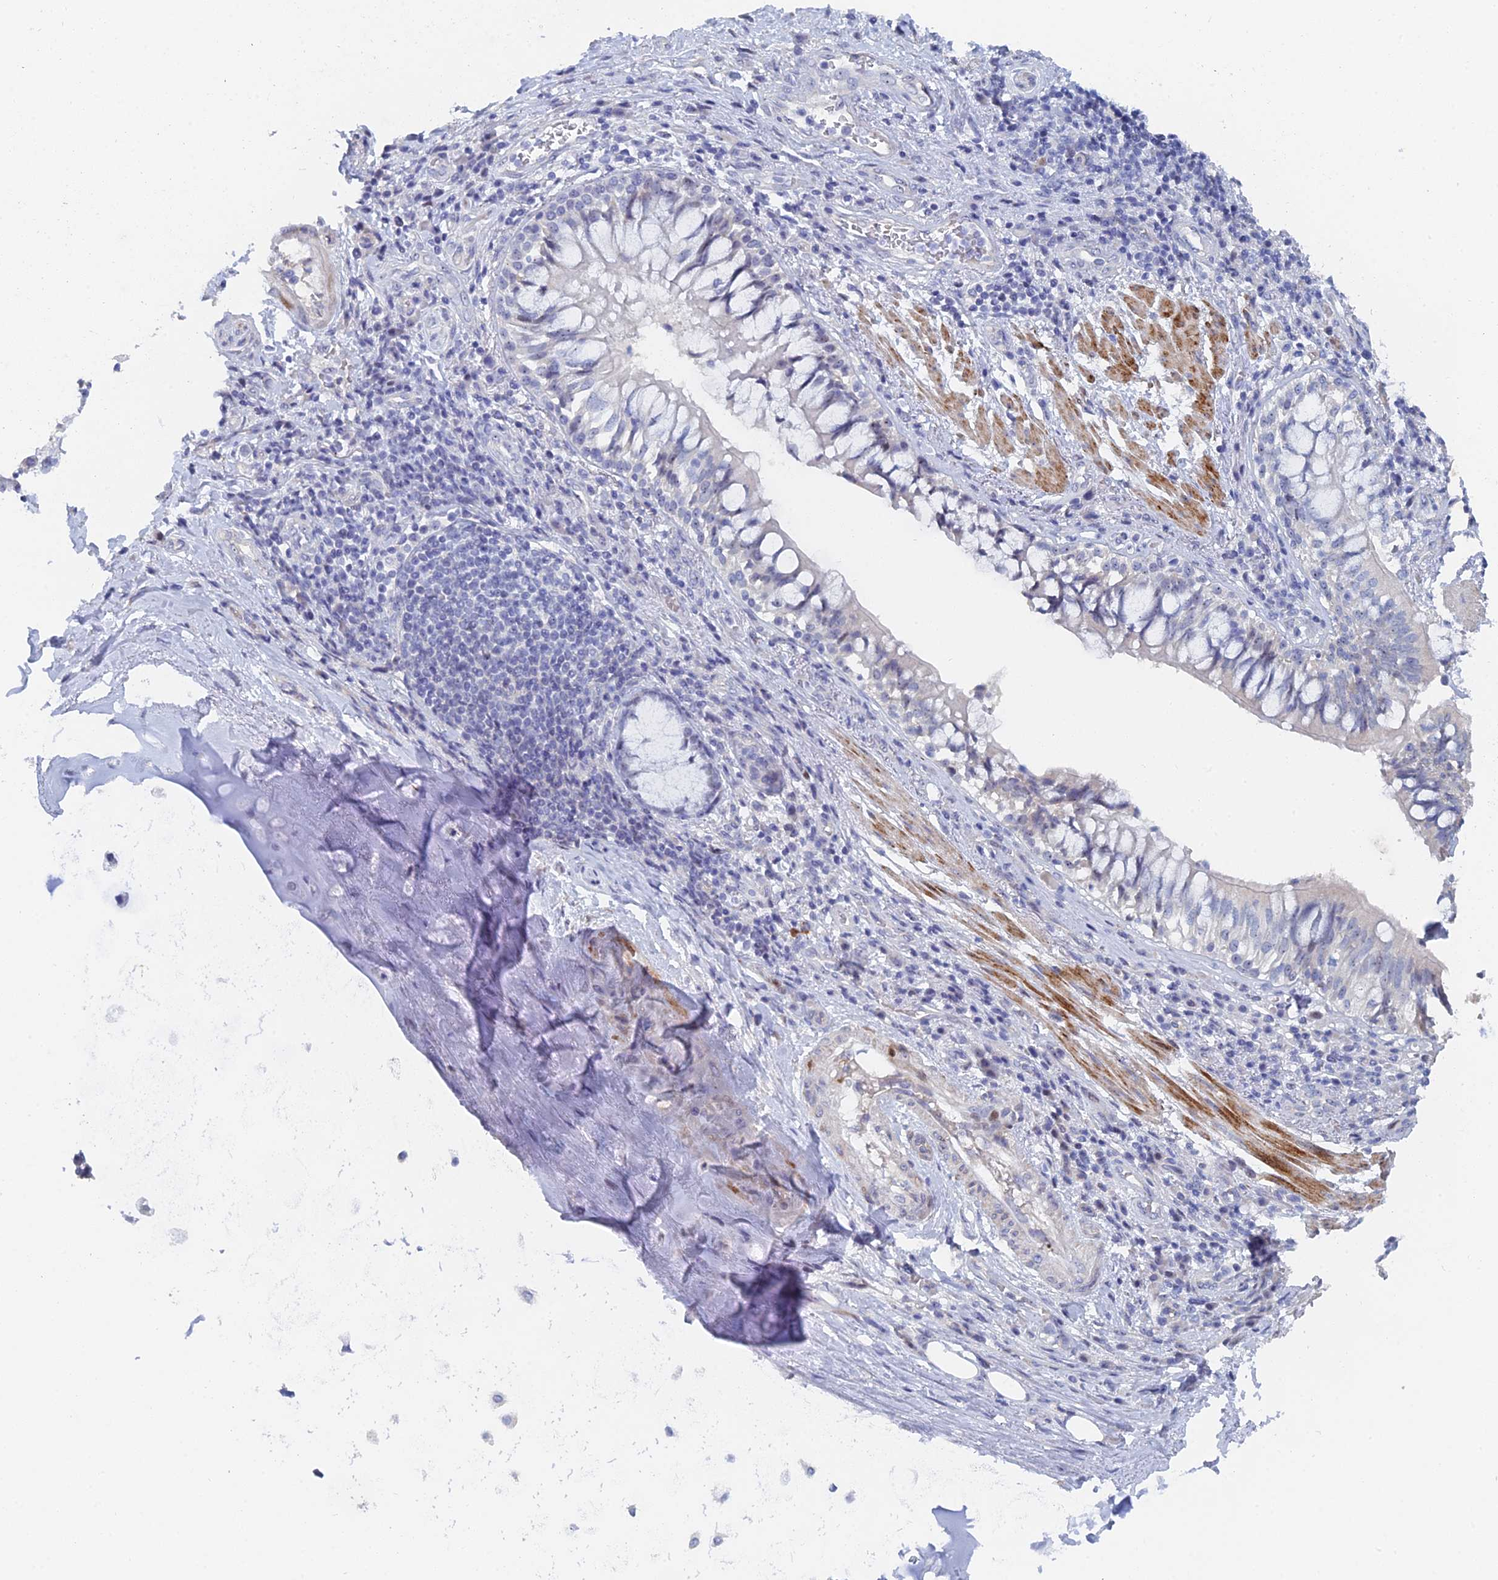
{"staining": {"intensity": "negative", "quantity": "none", "location": "none"}, "tissue": "adipose tissue", "cell_type": "Adipocytes", "image_type": "normal", "snomed": [{"axis": "morphology", "description": "Normal tissue, NOS"}, {"axis": "morphology", "description": "Squamous cell carcinoma, NOS"}, {"axis": "topography", "description": "Bronchus"}, {"axis": "topography", "description": "Lung"}], "caption": "A photomicrograph of adipose tissue stained for a protein exhibits no brown staining in adipocytes. Brightfield microscopy of immunohistochemistry (IHC) stained with DAB (brown) and hematoxylin (blue), captured at high magnification.", "gene": "DRGX", "patient": {"sex": "male", "age": 64}}